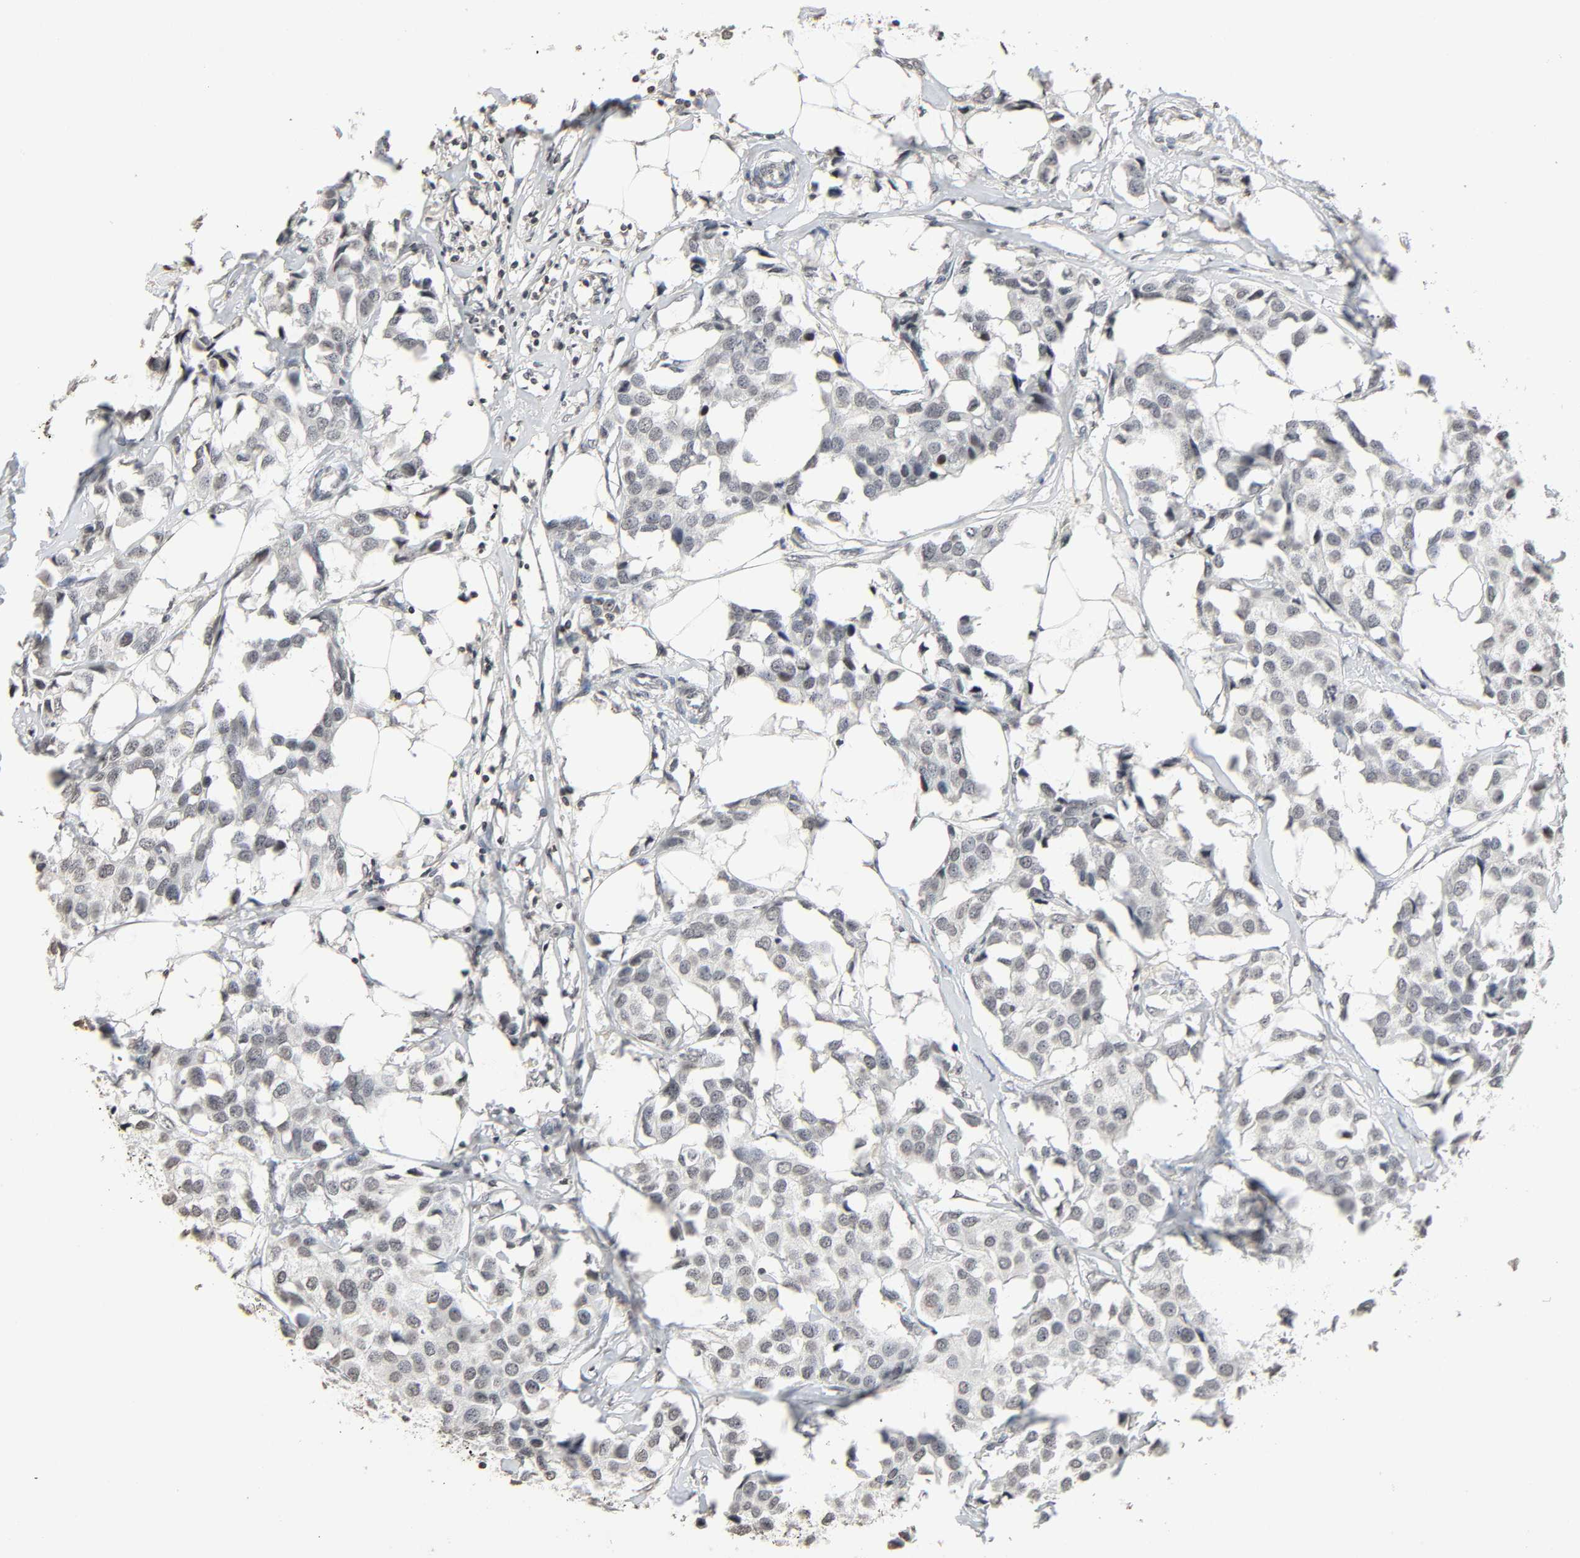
{"staining": {"intensity": "negative", "quantity": "none", "location": "none"}, "tissue": "breast cancer", "cell_type": "Tumor cells", "image_type": "cancer", "snomed": [{"axis": "morphology", "description": "Duct carcinoma"}, {"axis": "topography", "description": "Breast"}], "caption": "There is no significant expression in tumor cells of breast cancer (infiltrating ductal carcinoma). (DAB immunohistochemistry with hematoxylin counter stain).", "gene": "STK4", "patient": {"sex": "female", "age": 80}}